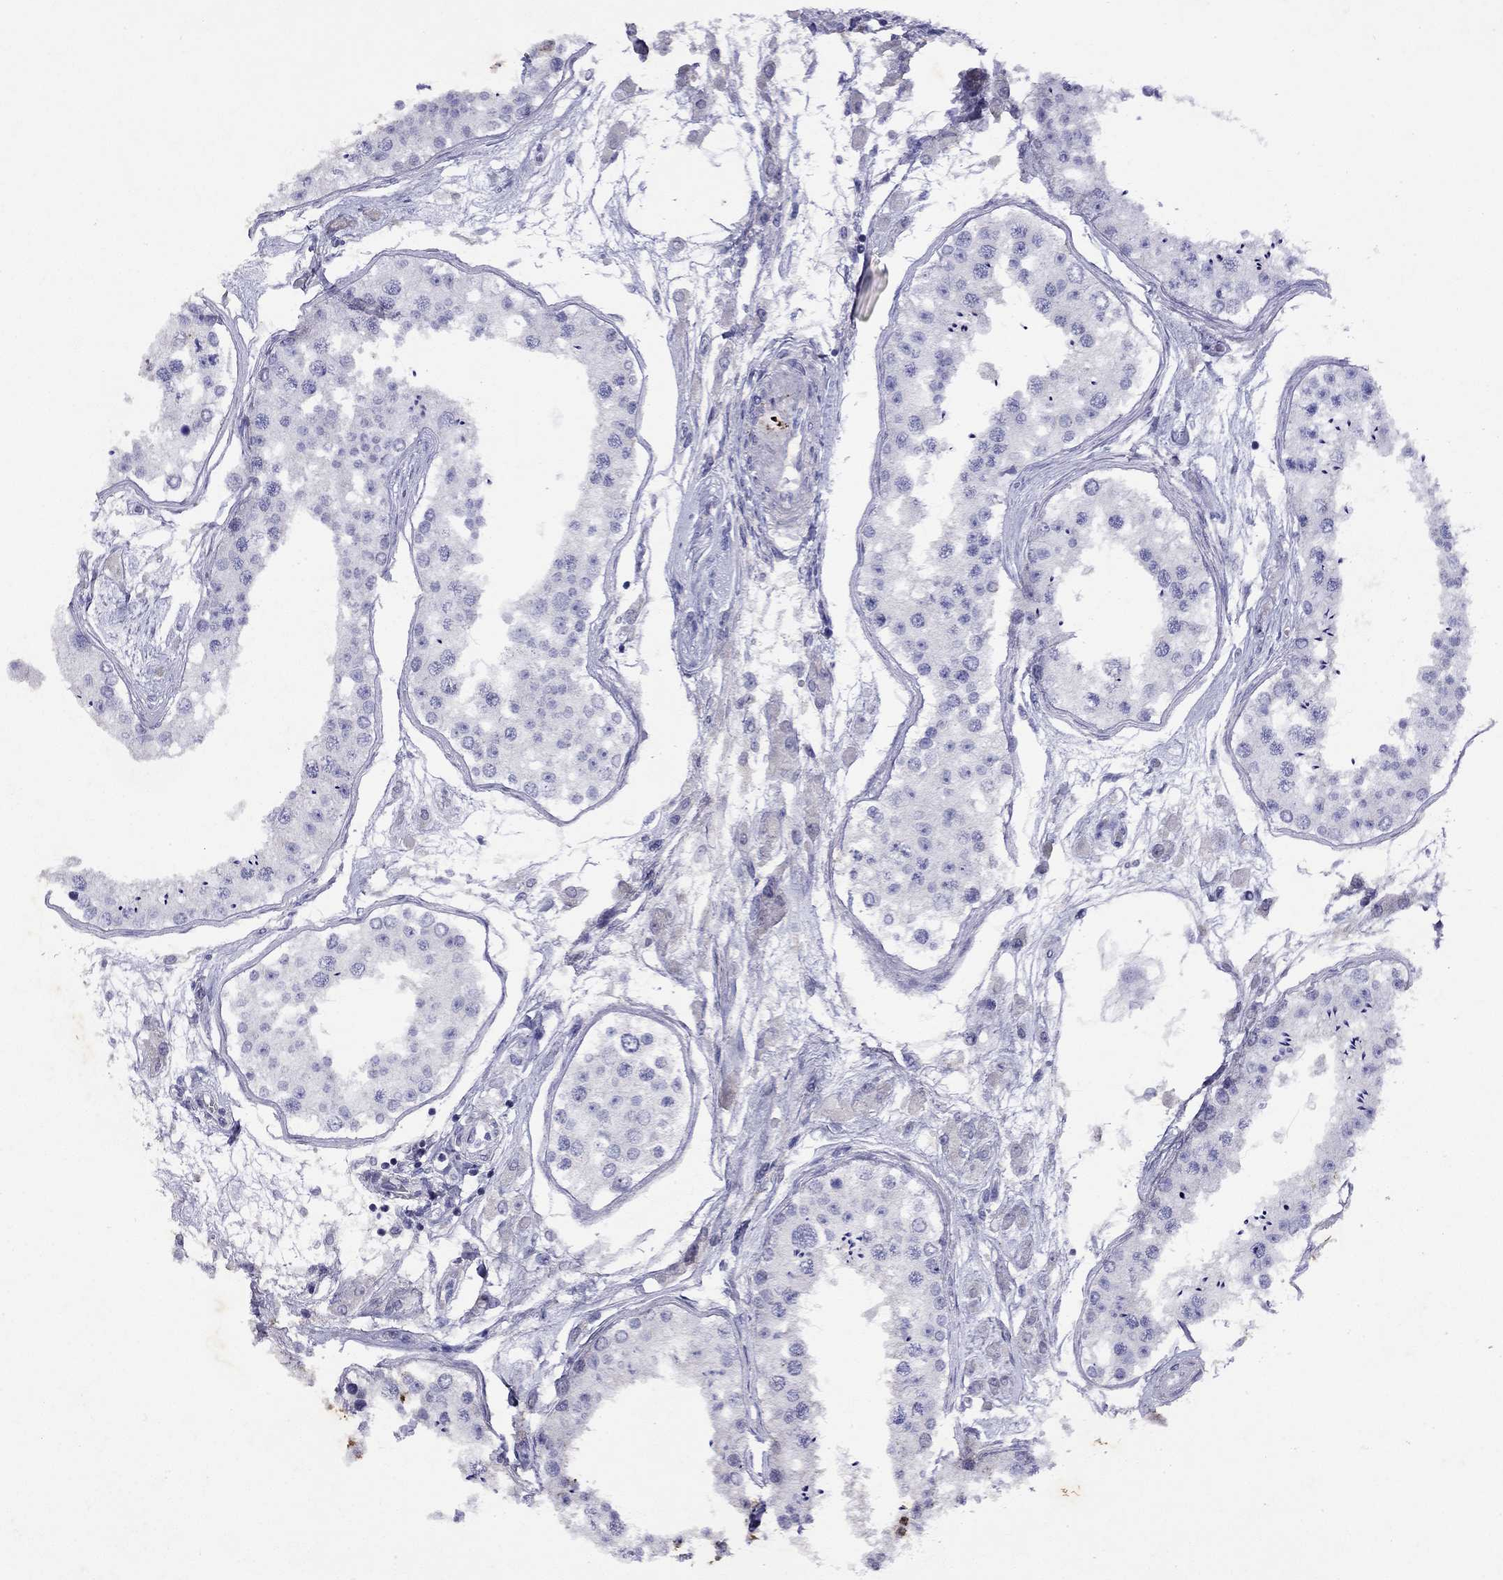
{"staining": {"intensity": "moderate", "quantity": "<25%", "location": "cytoplasmic/membranous"}, "tissue": "testis", "cell_type": "Cells in seminiferous ducts", "image_type": "normal", "snomed": [{"axis": "morphology", "description": "Normal tissue, NOS"}, {"axis": "topography", "description": "Testis"}], "caption": "A brown stain labels moderate cytoplasmic/membranous staining of a protein in cells in seminiferous ducts of benign testis. The protein is shown in brown color, while the nuclei are stained blue.", "gene": "GNAT3", "patient": {"sex": "male", "age": 25}}